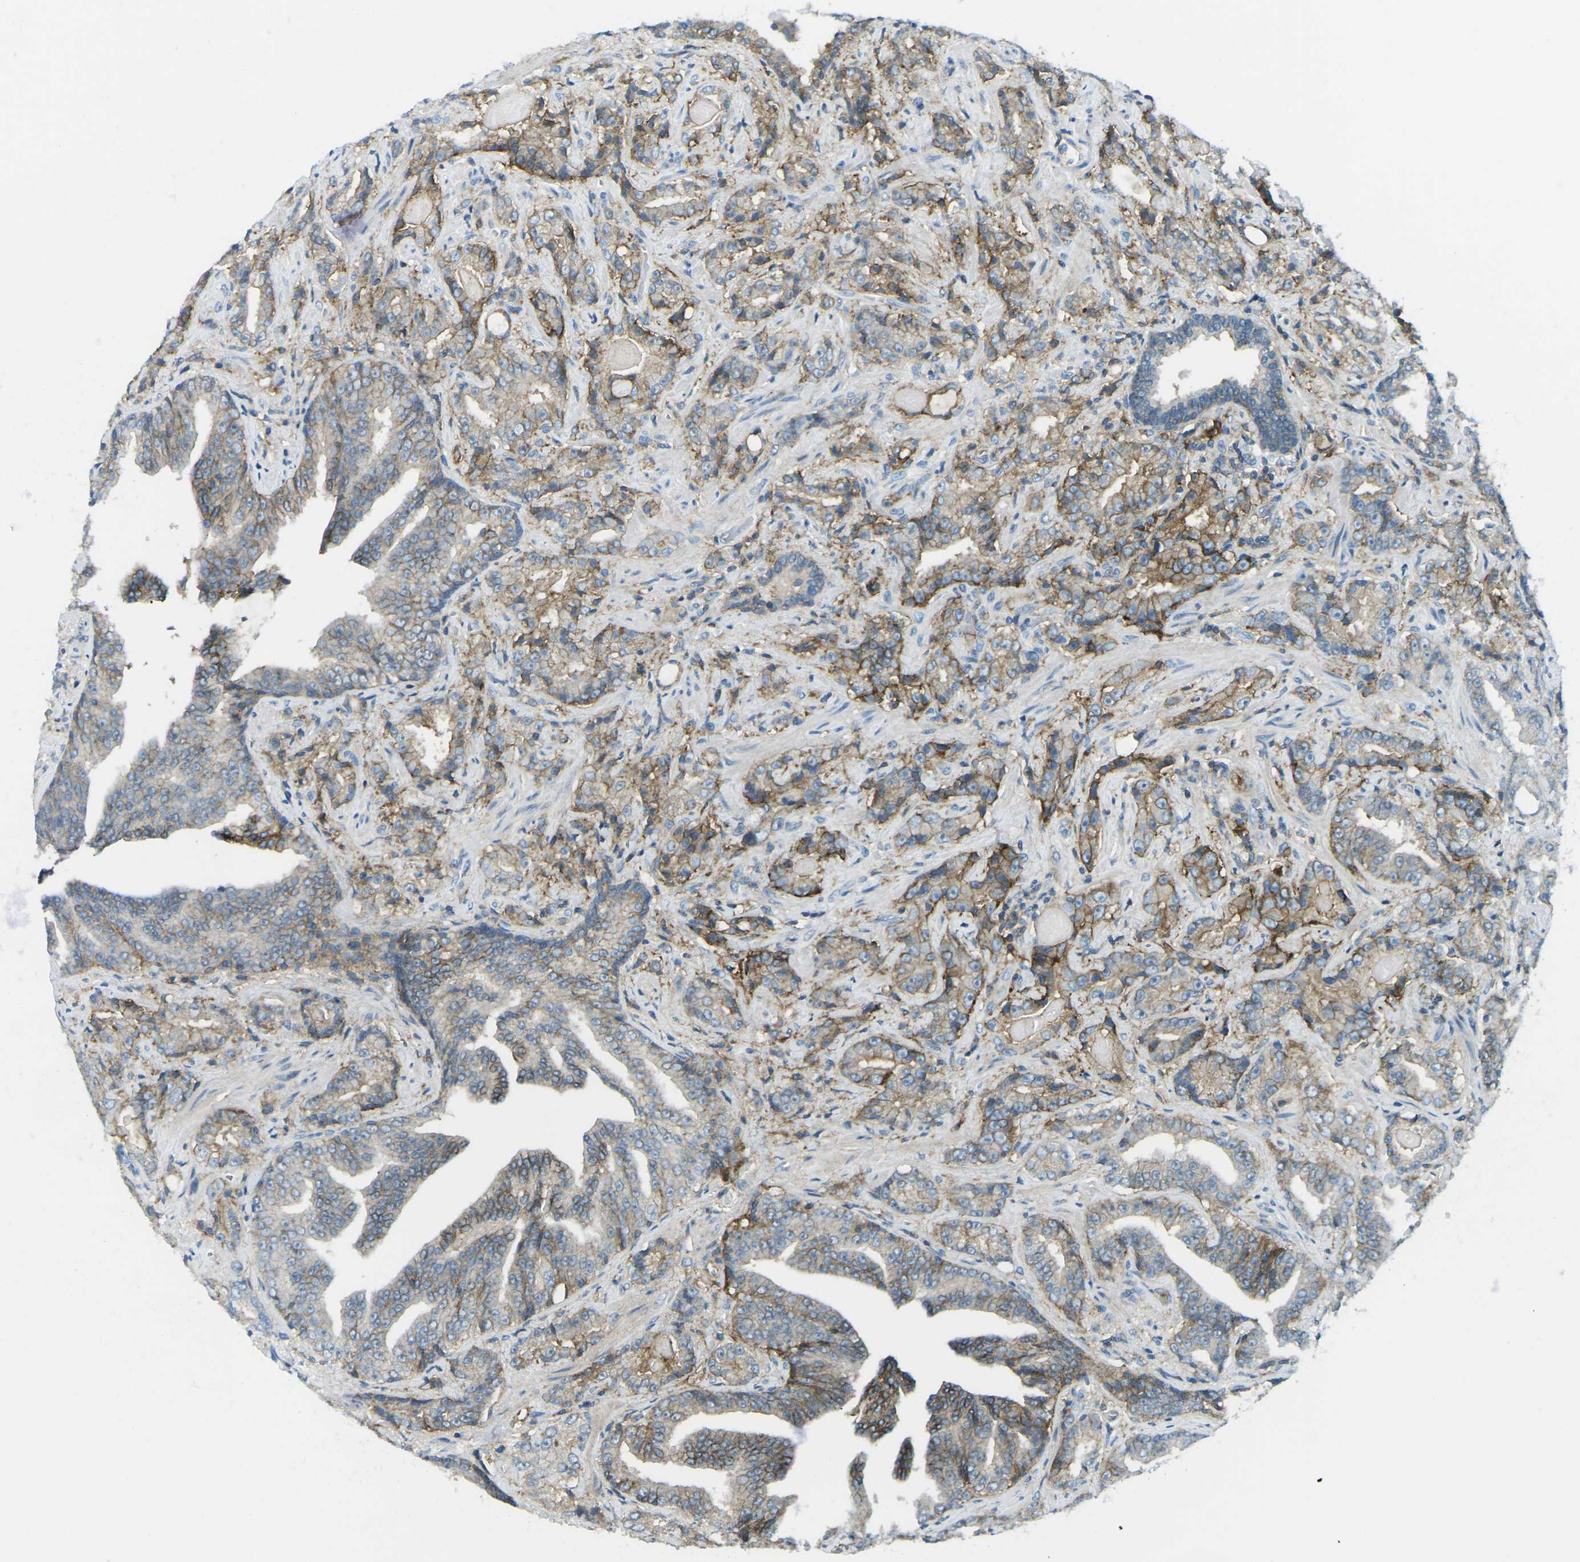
{"staining": {"intensity": "moderate", "quantity": "25%-75%", "location": "cytoplasmic/membranous"}, "tissue": "prostate cancer", "cell_type": "Tumor cells", "image_type": "cancer", "snomed": [{"axis": "morphology", "description": "Adenocarcinoma, Low grade"}, {"axis": "topography", "description": "Prostate"}], "caption": "Tumor cells show medium levels of moderate cytoplasmic/membranous positivity in about 25%-75% of cells in human prostate cancer (low-grade adenocarcinoma).", "gene": "CD47", "patient": {"sex": "male", "age": 60}}